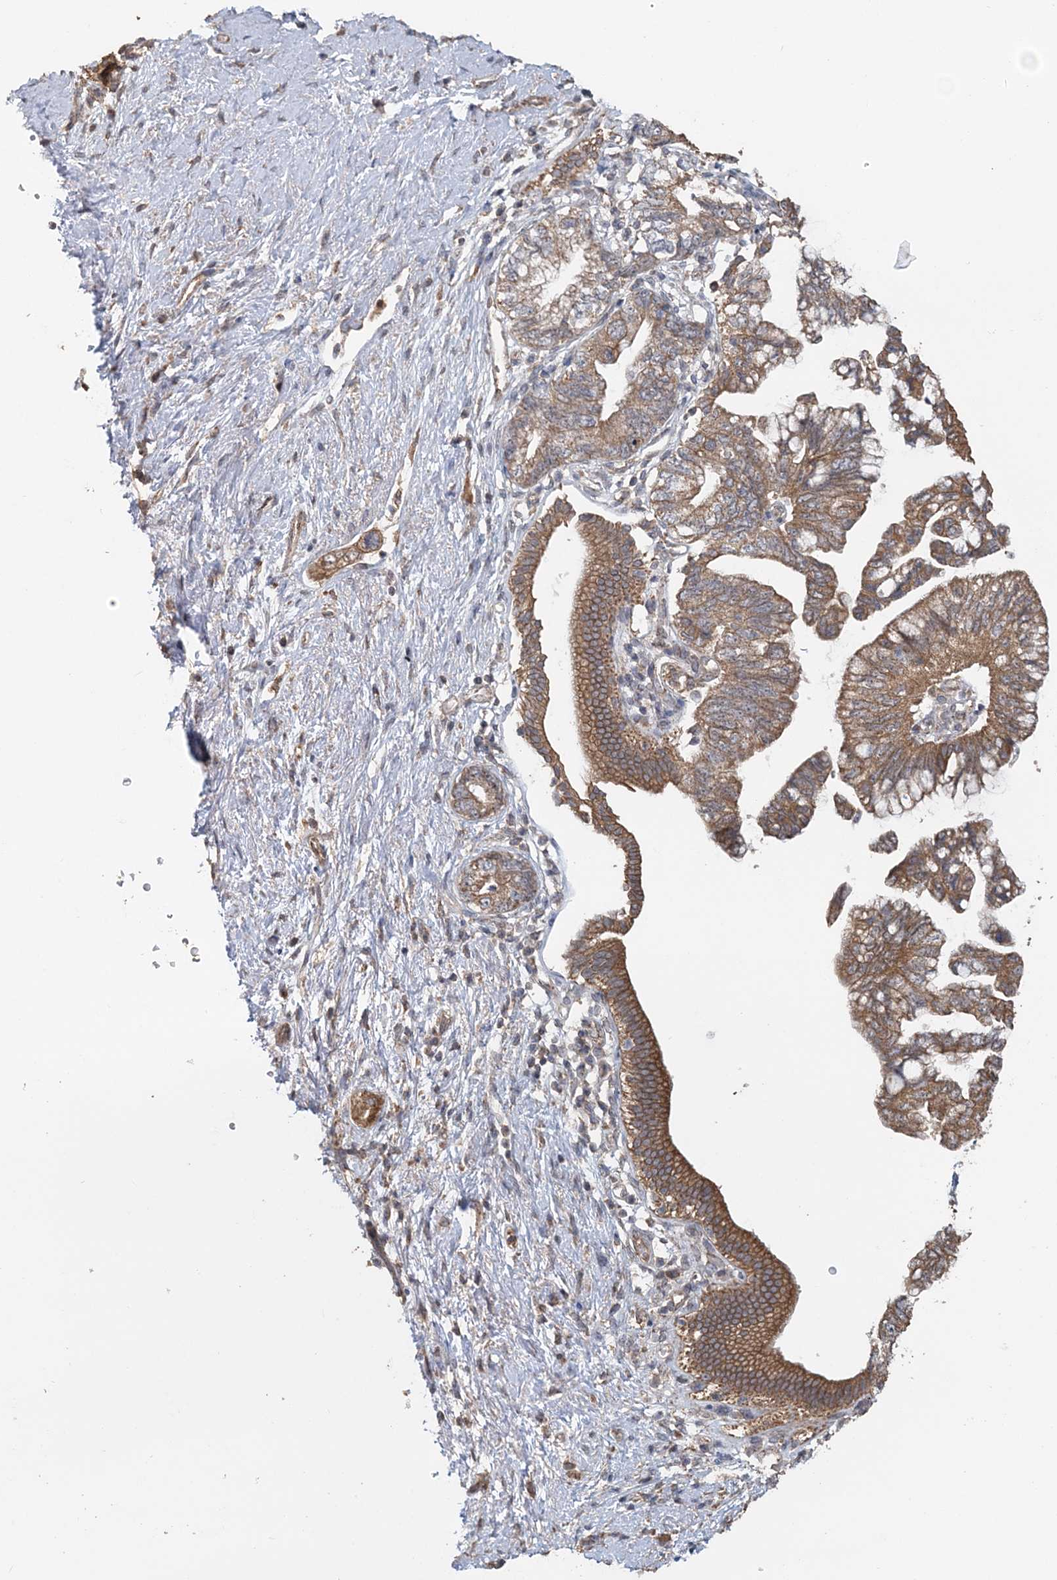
{"staining": {"intensity": "moderate", "quantity": ">75%", "location": "cytoplasmic/membranous"}, "tissue": "pancreatic cancer", "cell_type": "Tumor cells", "image_type": "cancer", "snomed": [{"axis": "morphology", "description": "Adenocarcinoma, NOS"}, {"axis": "topography", "description": "Pancreas"}], "caption": "Pancreatic cancer (adenocarcinoma) tissue shows moderate cytoplasmic/membranous positivity in about >75% of tumor cells", "gene": "FBXO38", "patient": {"sex": "female", "age": 73}}